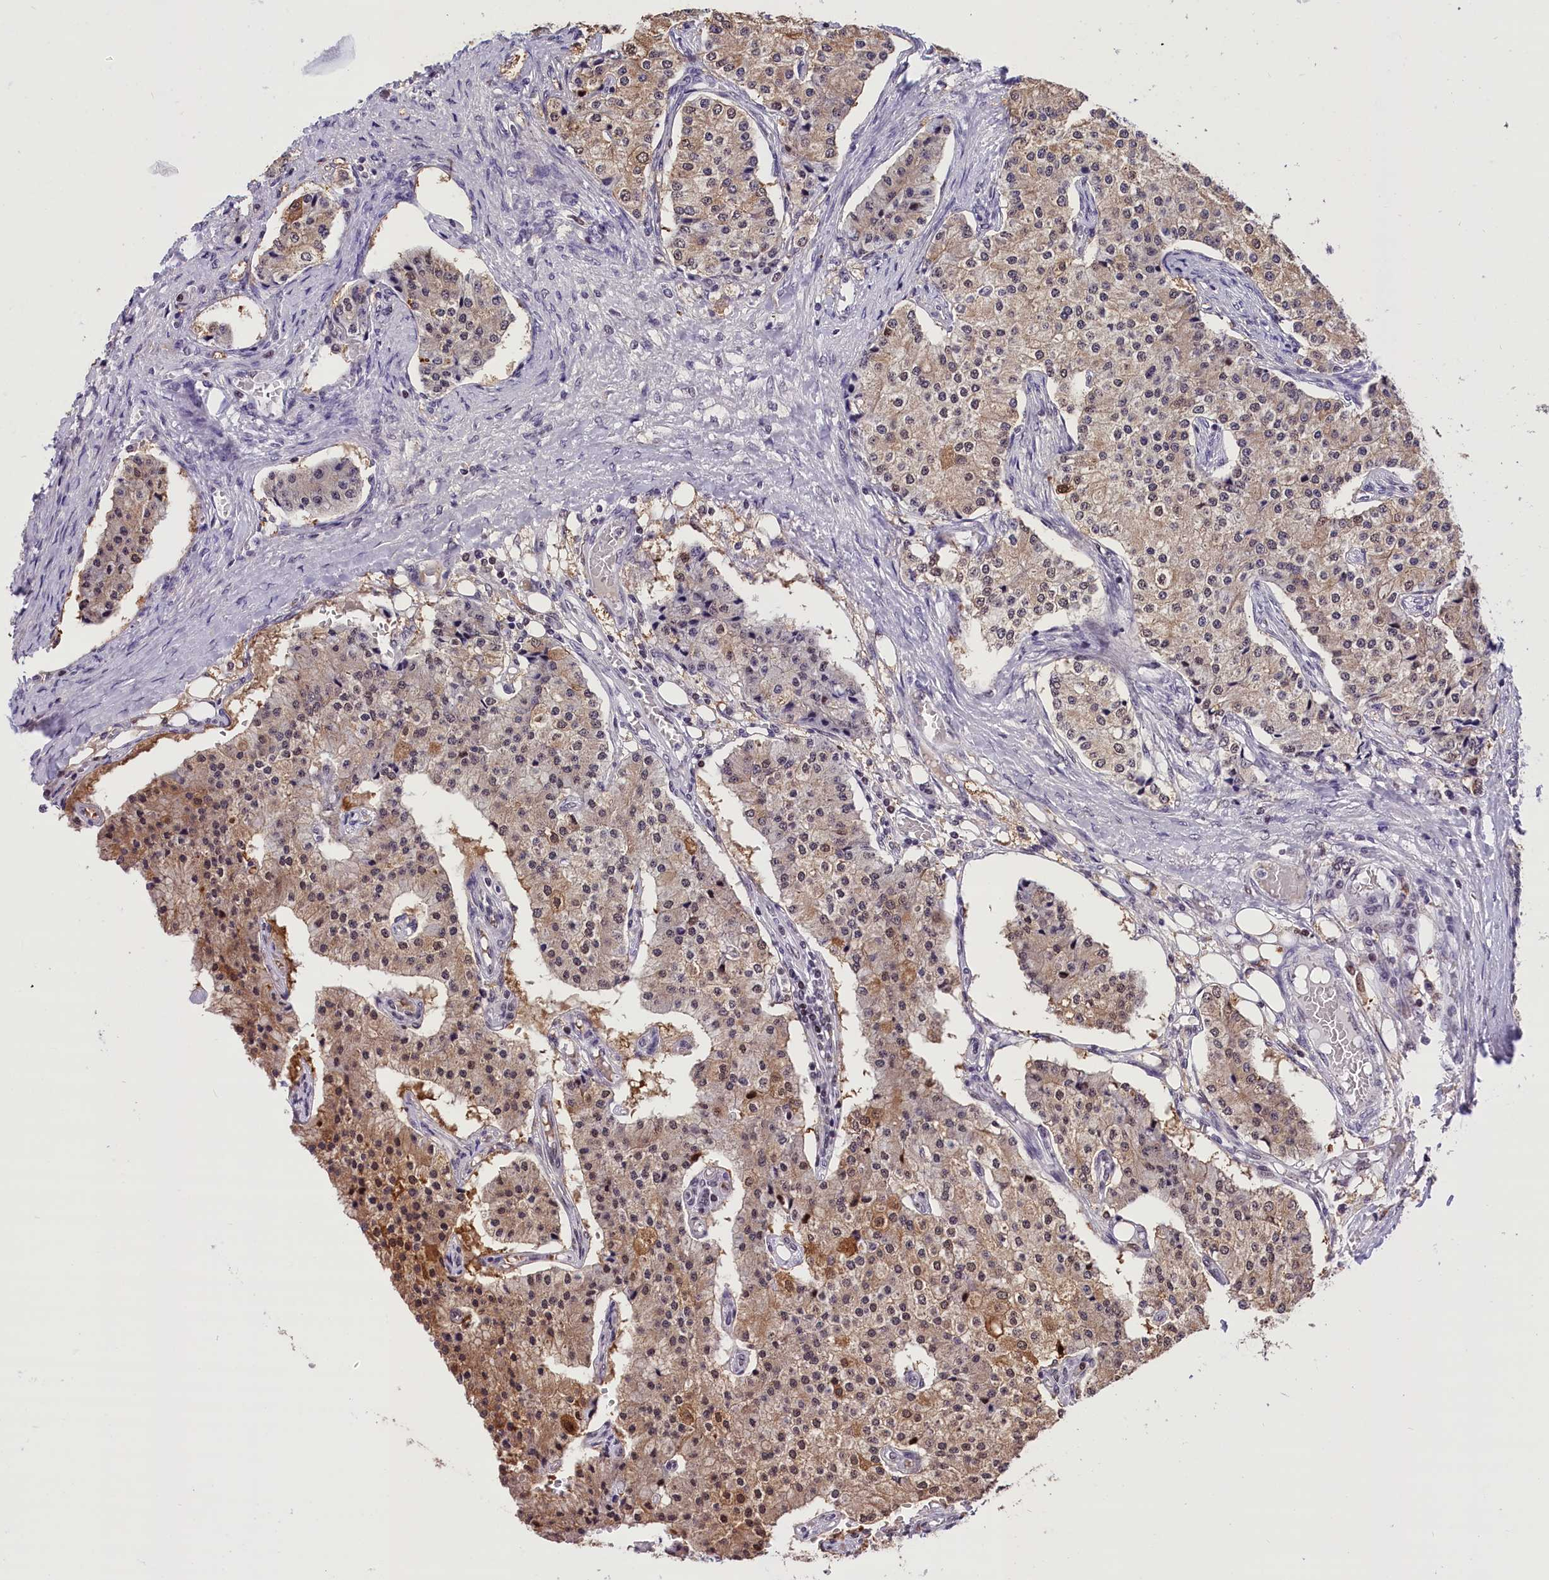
{"staining": {"intensity": "moderate", "quantity": ">75%", "location": "cytoplasmic/membranous,nuclear"}, "tissue": "carcinoid", "cell_type": "Tumor cells", "image_type": "cancer", "snomed": [{"axis": "morphology", "description": "Carcinoid, malignant, NOS"}, {"axis": "topography", "description": "Colon"}], "caption": "This is a micrograph of IHC staining of carcinoid, which shows moderate staining in the cytoplasmic/membranous and nuclear of tumor cells.", "gene": "CDYL2", "patient": {"sex": "female", "age": 52}}